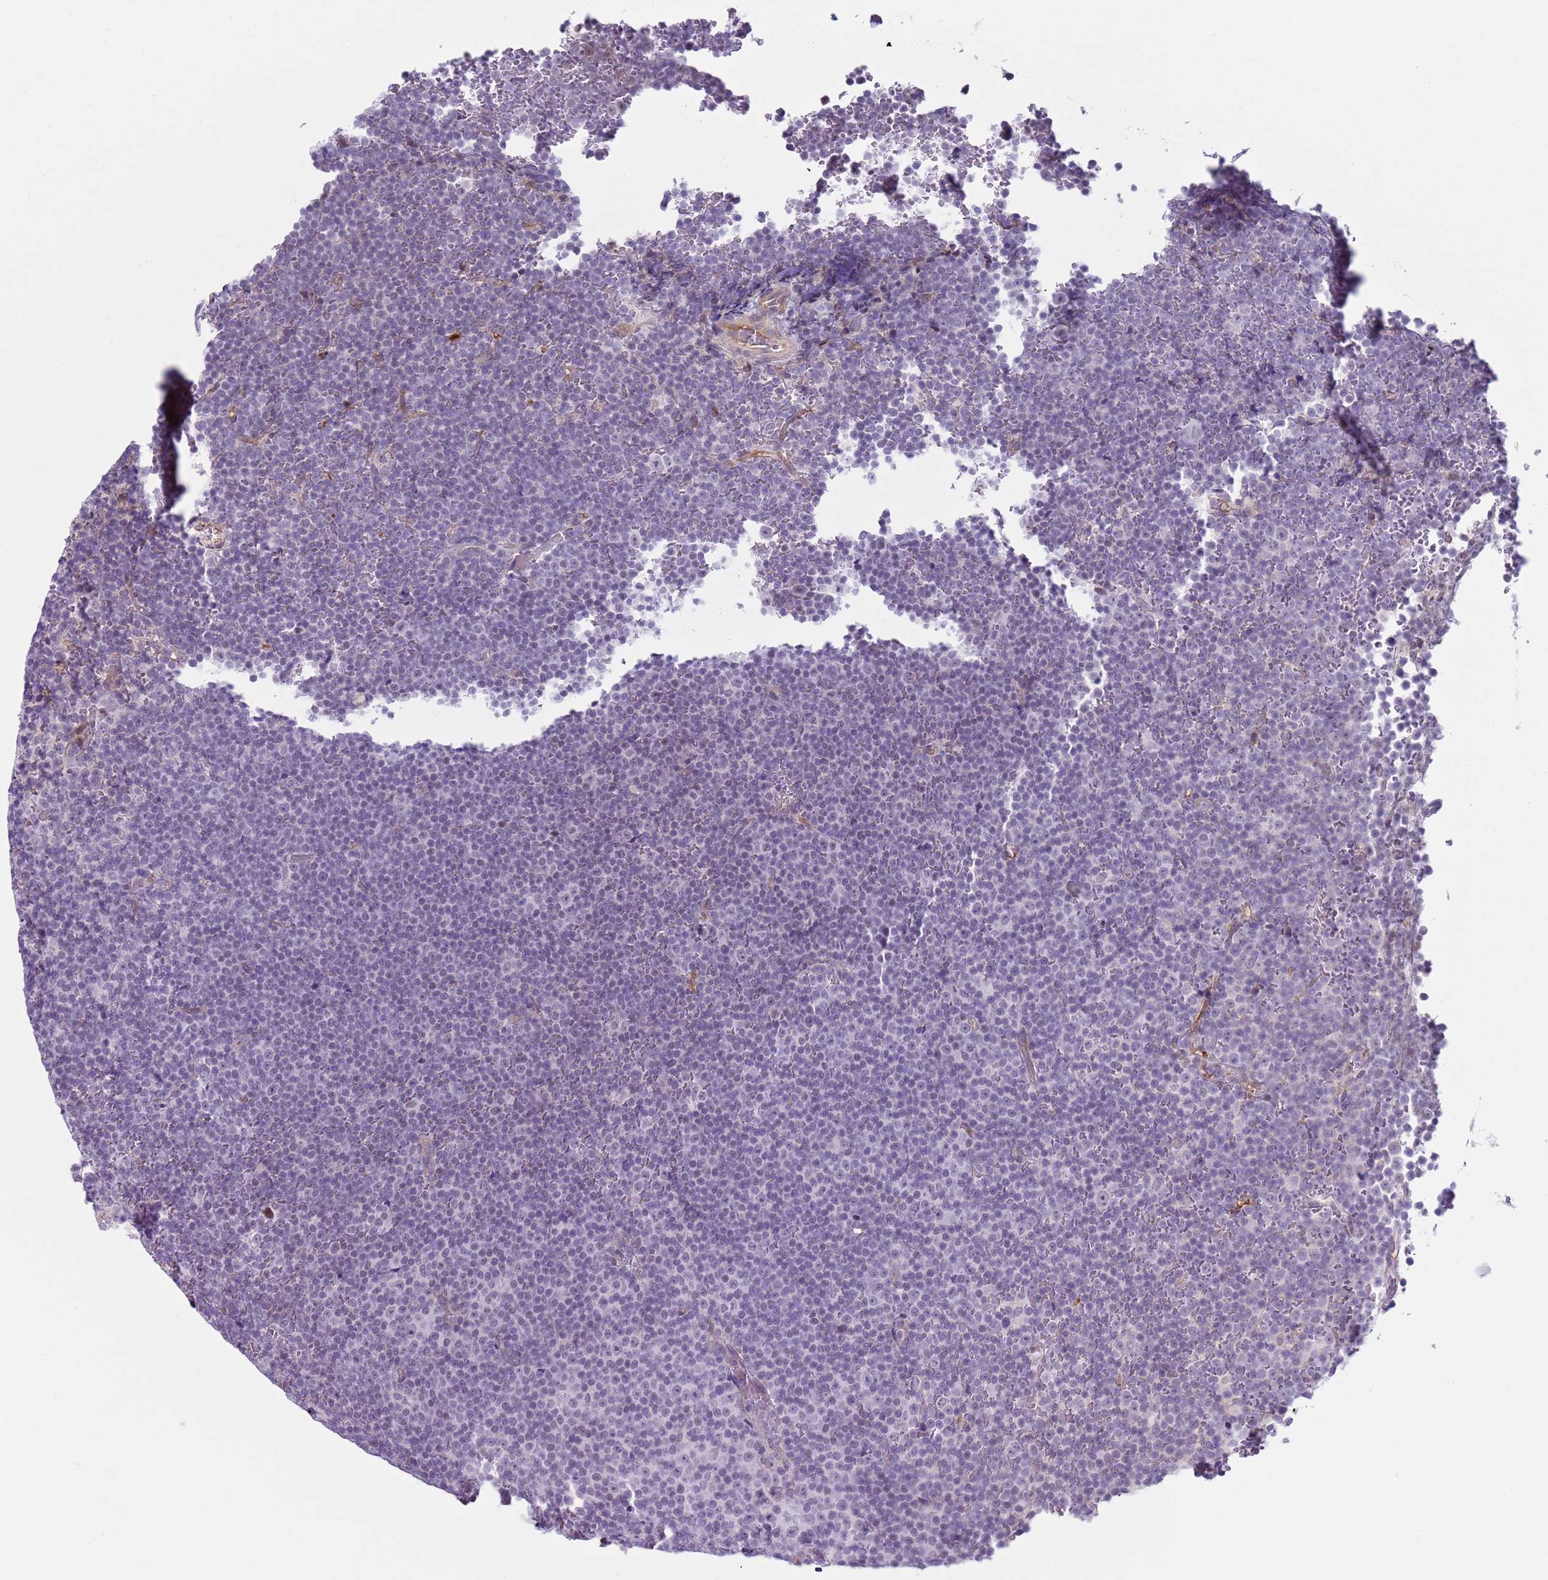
{"staining": {"intensity": "negative", "quantity": "none", "location": "none"}, "tissue": "lymphoma", "cell_type": "Tumor cells", "image_type": "cancer", "snomed": [{"axis": "morphology", "description": "Malignant lymphoma, non-Hodgkin's type, Low grade"}, {"axis": "topography", "description": "Lymph node"}], "caption": "IHC photomicrograph of low-grade malignant lymphoma, non-Hodgkin's type stained for a protein (brown), which shows no positivity in tumor cells.", "gene": "NPAP1", "patient": {"sex": "female", "age": 67}}